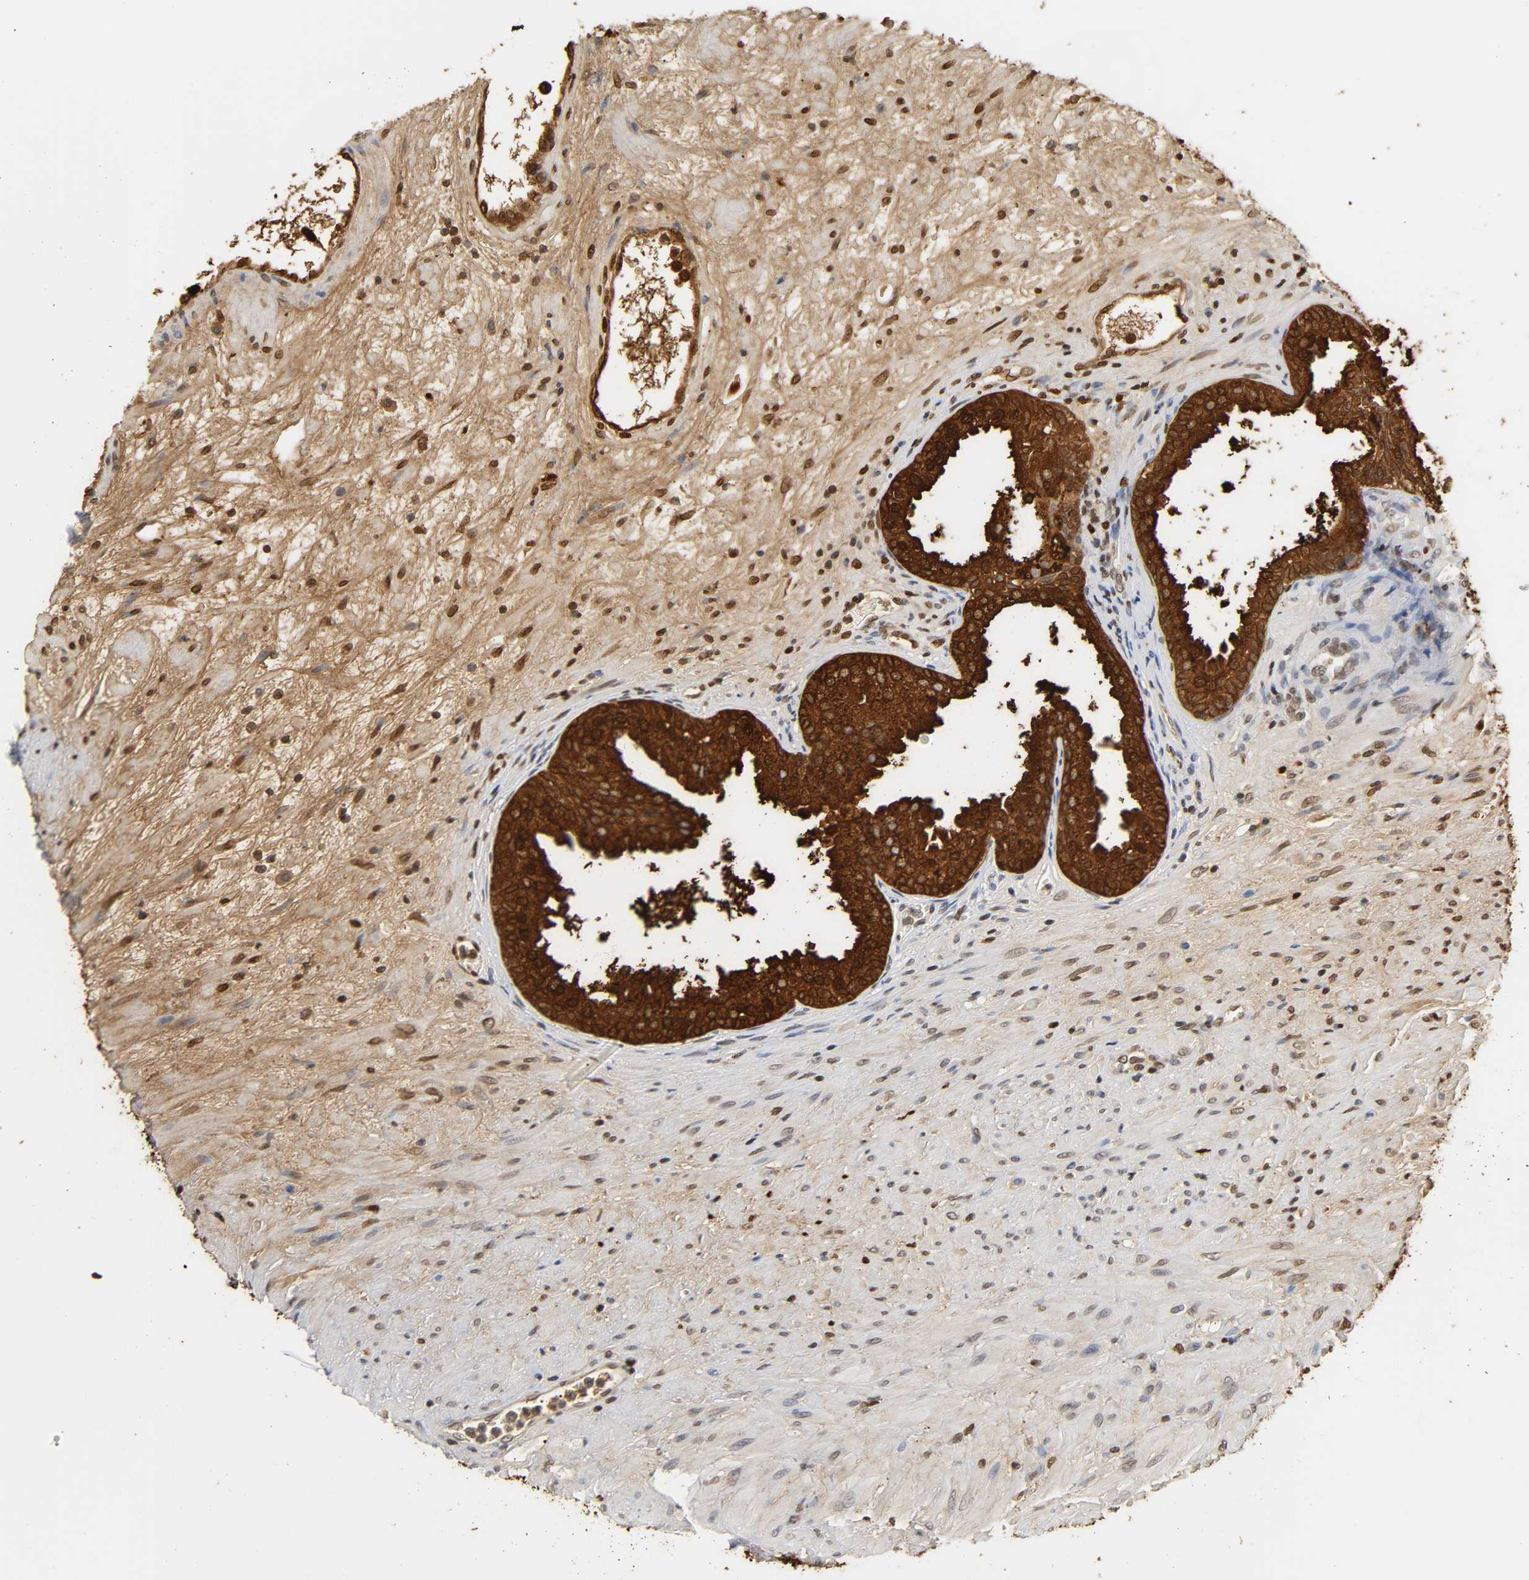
{"staining": {"intensity": "strong", "quantity": ">75%", "location": "cytoplasmic/membranous,nuclear"}, "tissue": "prostate", "cell_type": "Glandular cells", "image_type": "normal", "snomed": [{"axis": "morphology", "description": "Normal tissue, NOS"}, {"axis": "topography", "description": "Prostate"}], "caption": "A brown stain highlights strong cytoplasmic/membranous,nuclear expression of a protein in glandular cells of normal prostate.", "gene": "ACP3", "patient": {"sex": "male", "age": 76}}